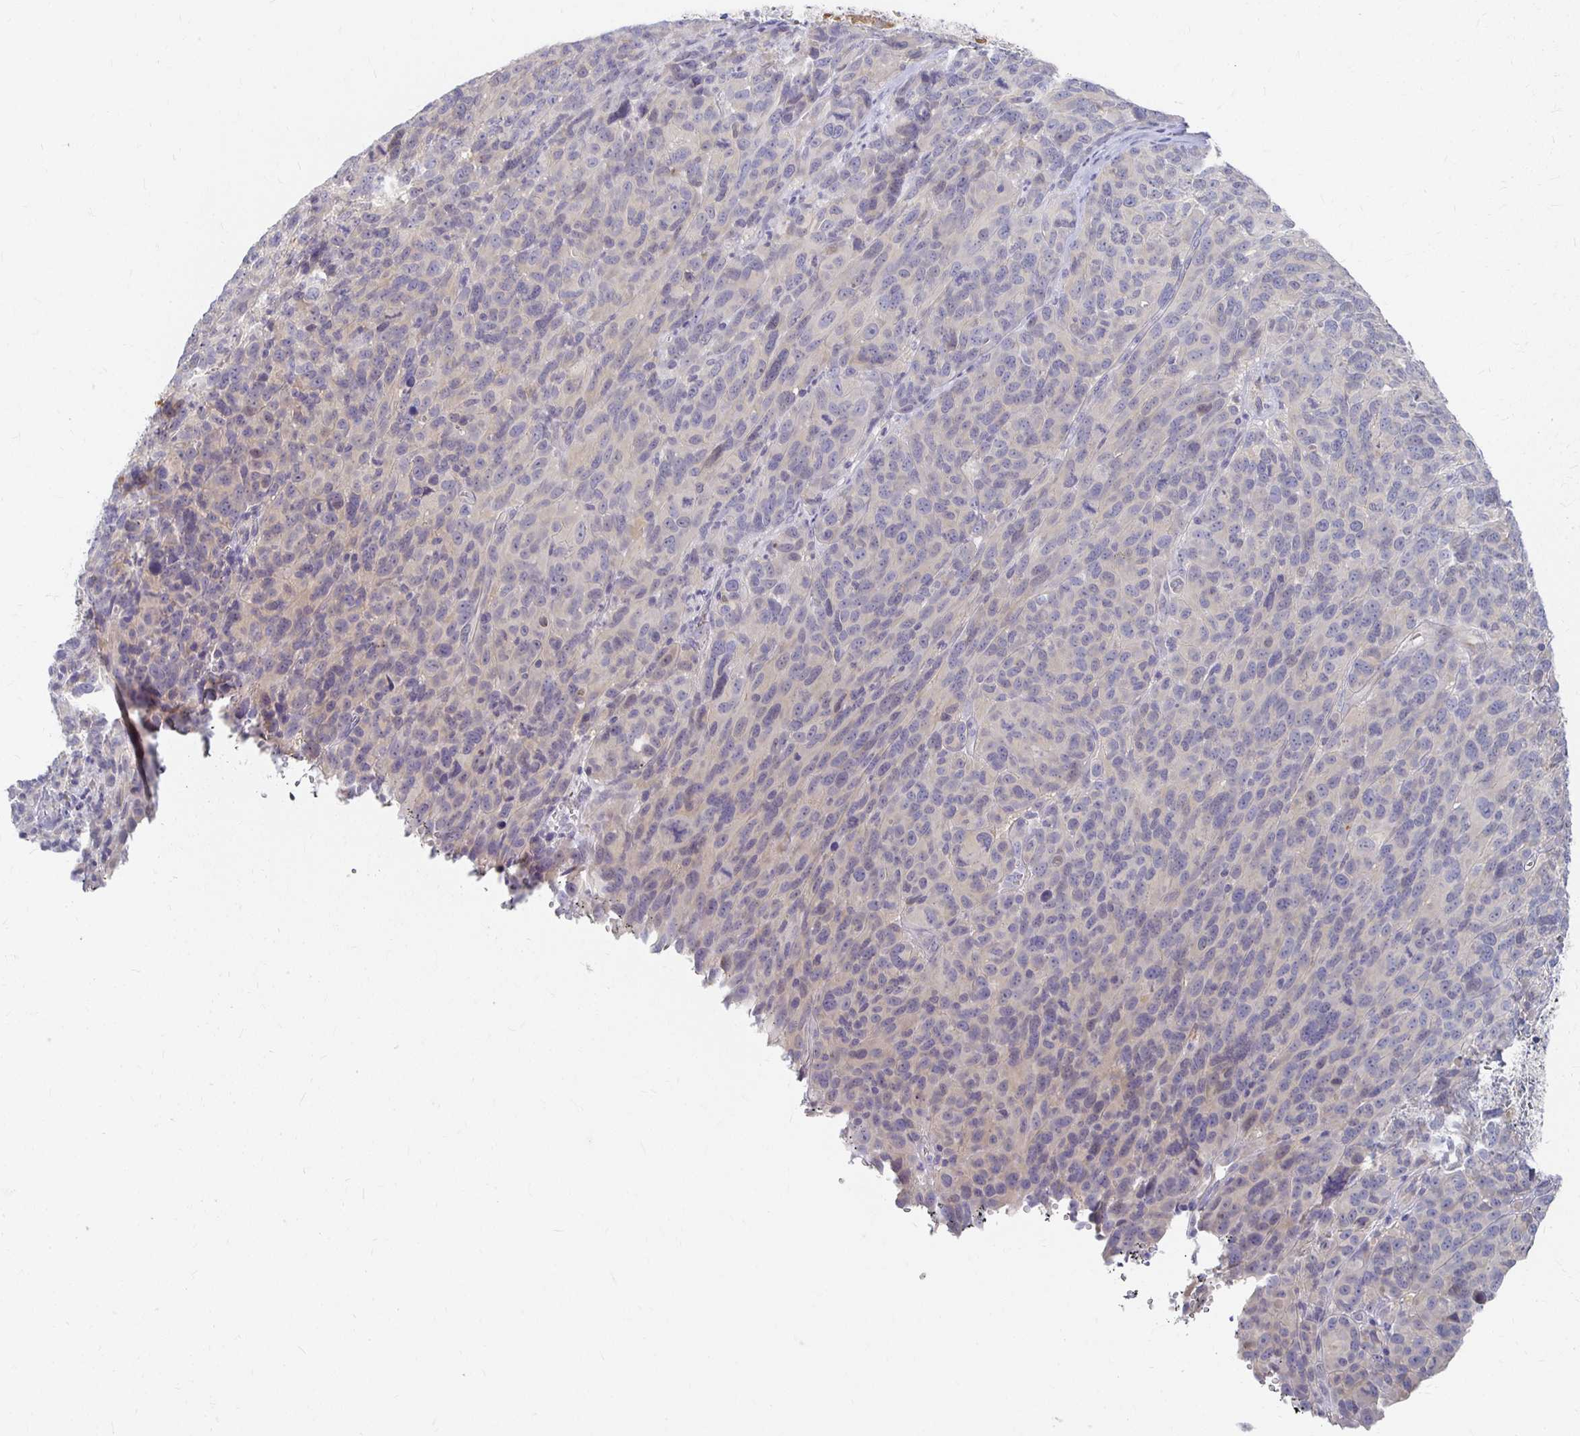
{"staining": {"intensity": "negative", "quantity": "none", "location": "none"}, "tissue": "melanoma", "cell_type": "Tumor cells", "image_type": "cancer", "snomed": [{"axis": "morphology", "description": "Malignant melanoma, NOS"}, {"axis": "topography", "description": "Skin"}], "caption": "Human melanoma stained for a protein using immunohistochemistry (IHC) exhibits no expression in tumor cells.", "gene": "FKRP", "patient": {"sex": "male", "age": 51}}